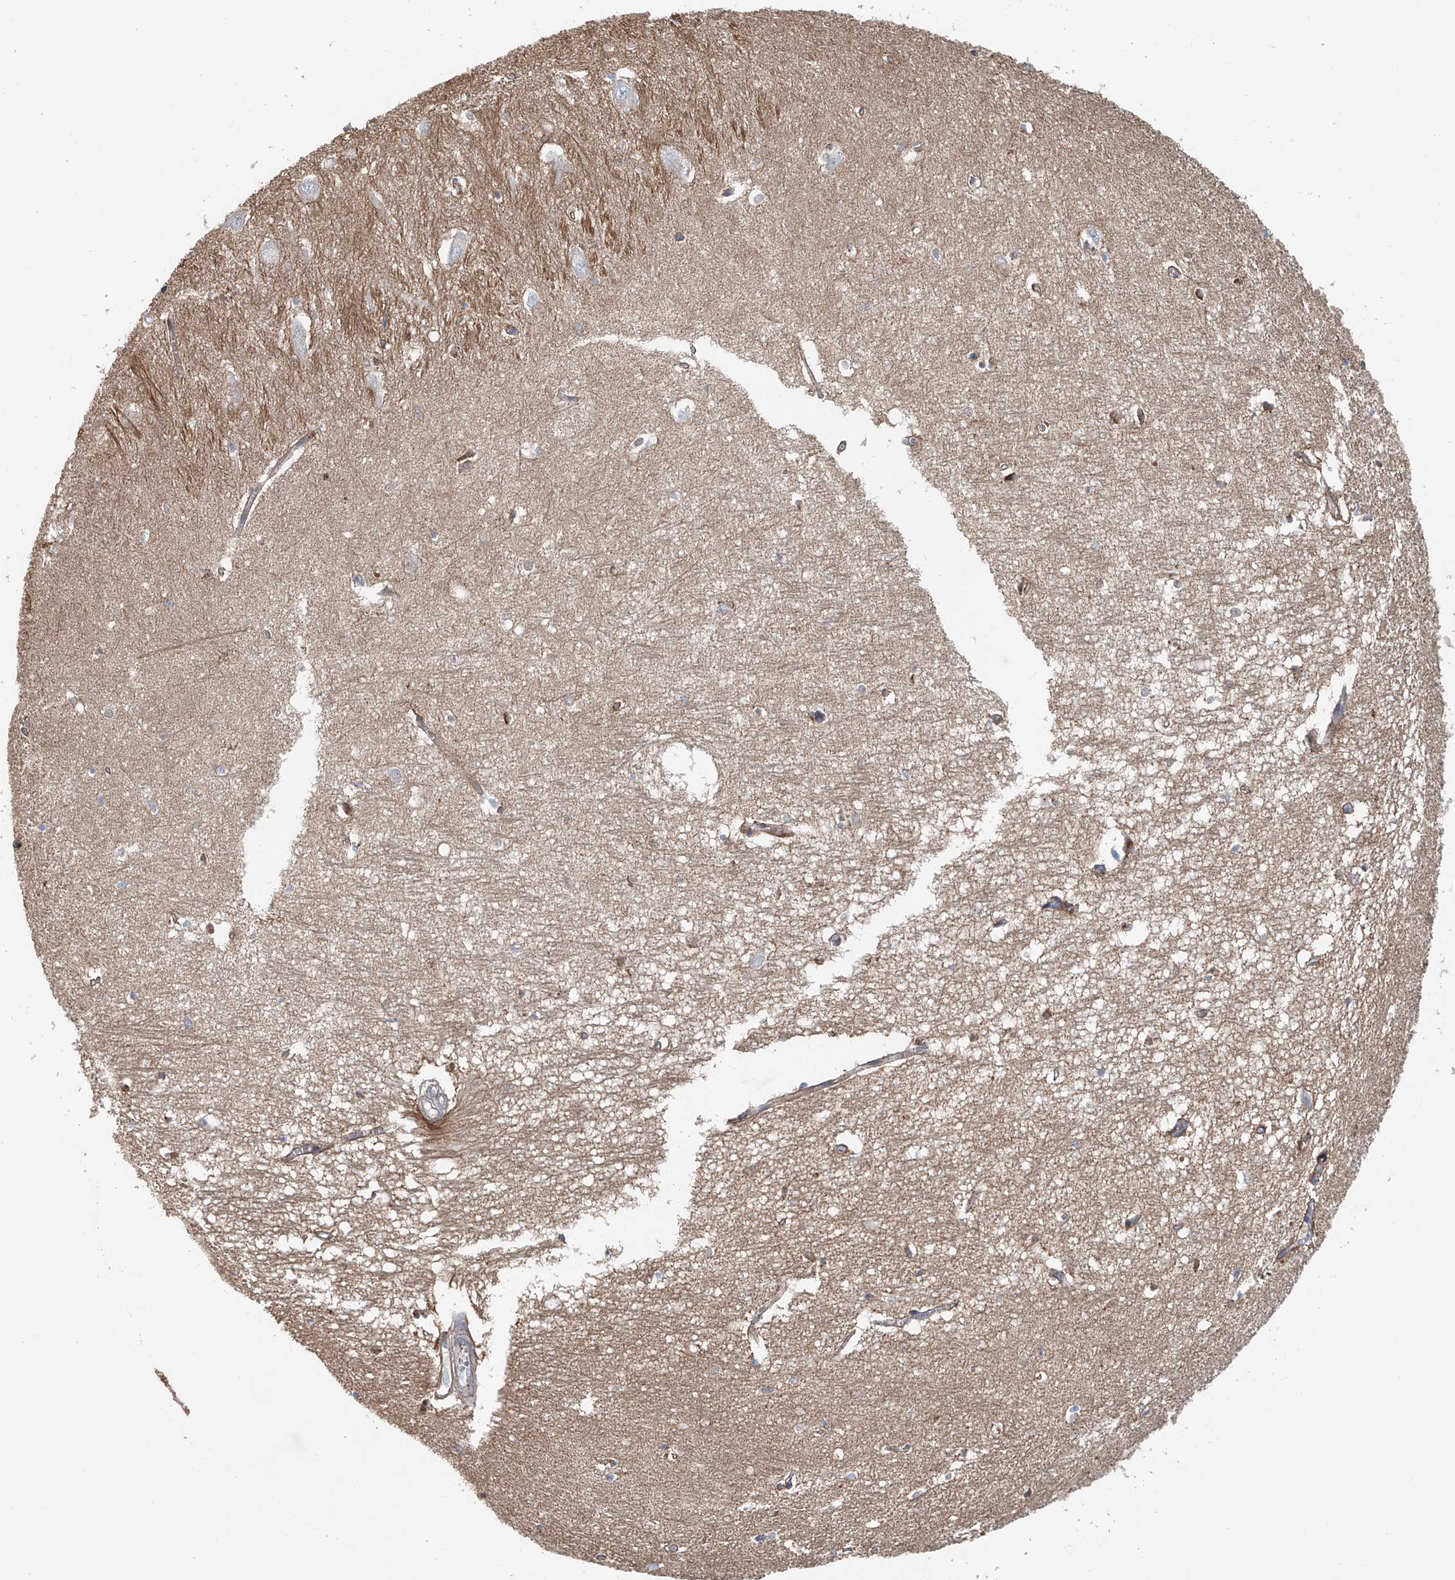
{"staining": {"intensity": "moderate", "quantity": "<25%", "location": "cytoplasmic/membranous"}, "tissue": "hippocampus", "cell_type": "Glial cells", "image_type": "normal", "snomed": [{"axis": "morphology", "description": "Normal tissue, NOS"}, {"axis": "topography", "description": "Hippocampus"}], "caption": "This histopathology image demonstrates normal hippocampus stained with immunohistochemistry (IHC) to label a protein in brown. The cytoplasmic/membranous of glial cells show moderate positivity for the protein. Nuclei are counter-stained blue.", "gene": "FRYL", "patient": {"sex": "female", "age": 64}}